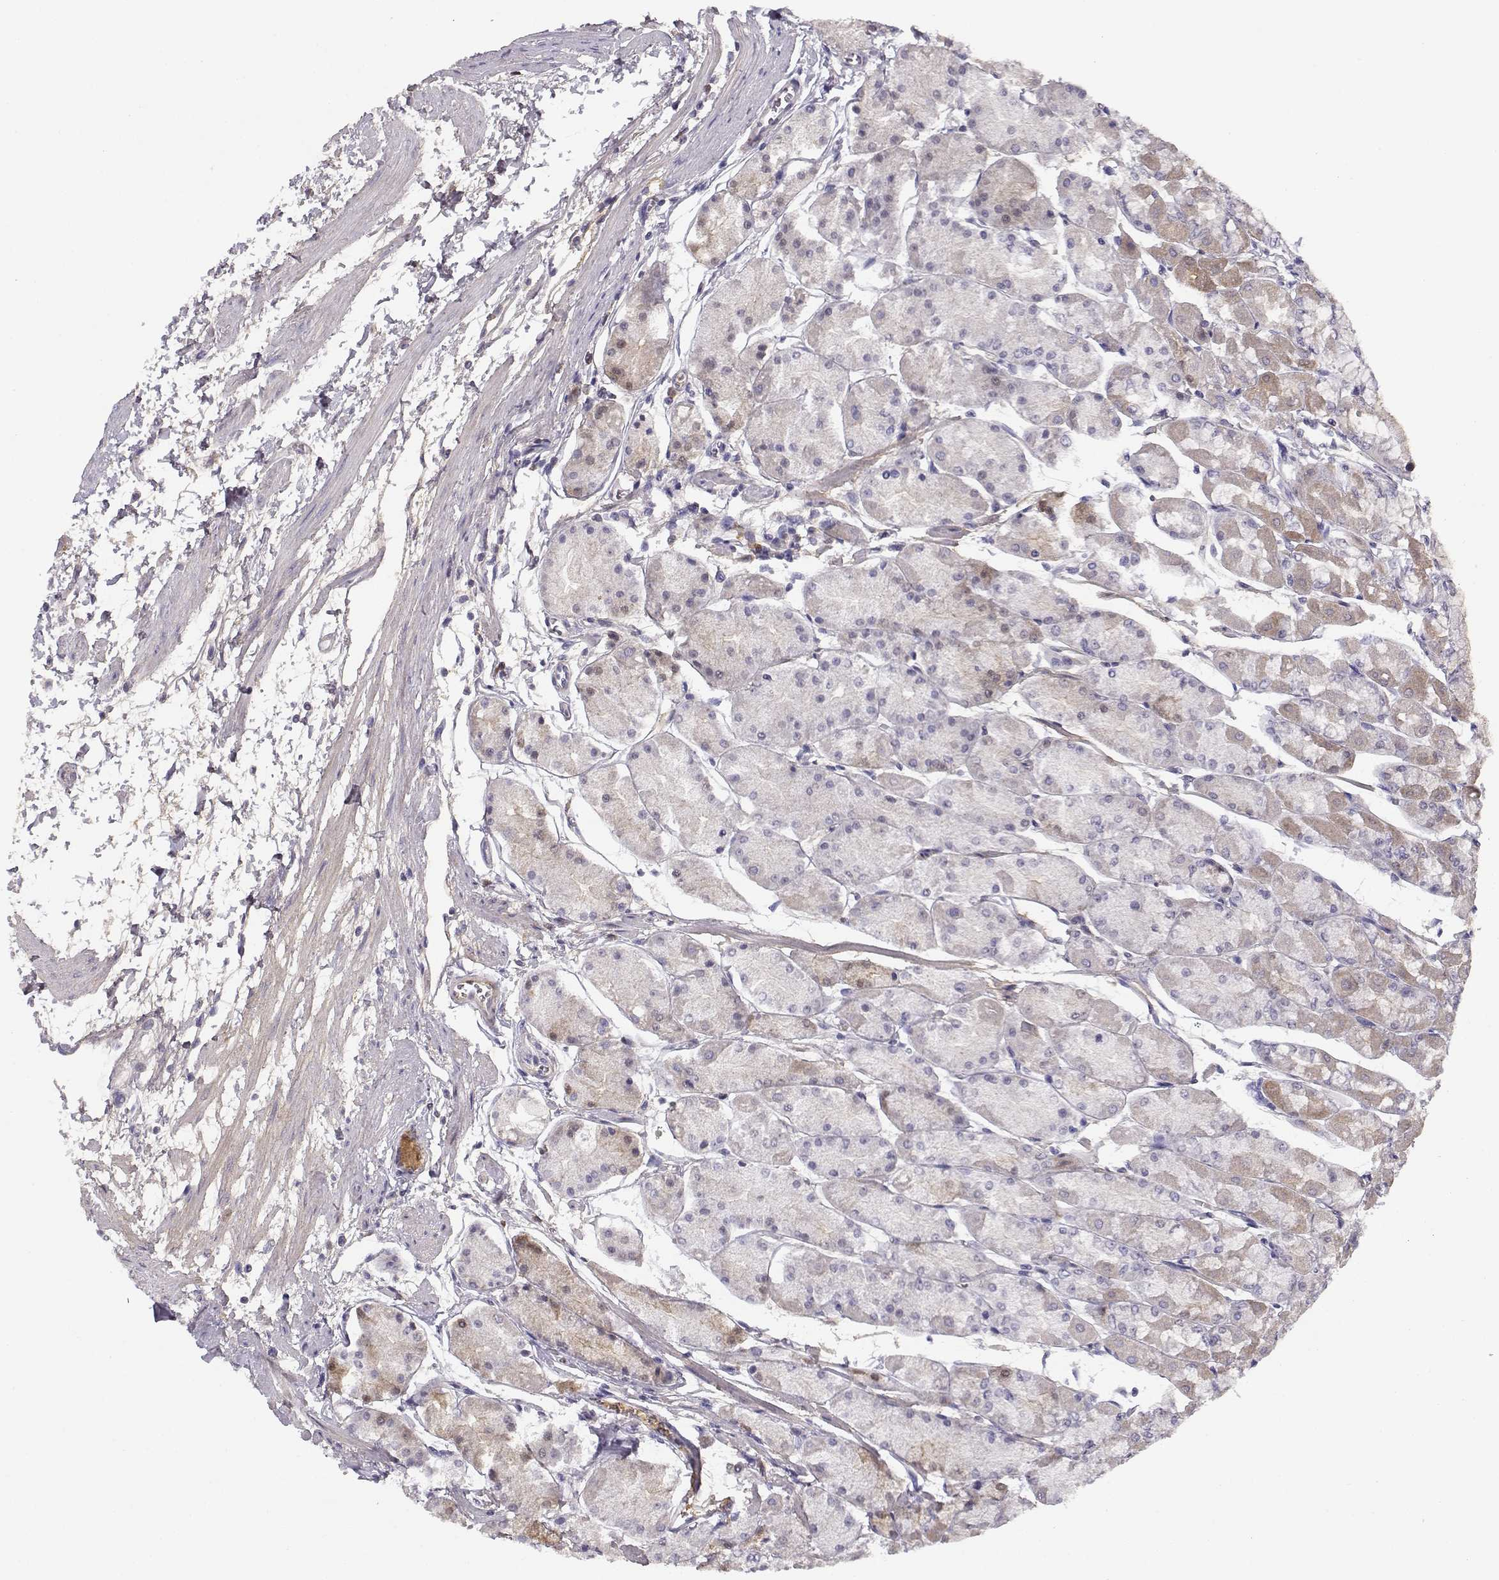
{"staining": {"intensity": "weak", "quantity": "25%-75%", "location": "cytoplasmic/membranous"}, "tissue": "stomach", "cell_type": "Glandular cells", "image_type": "normal", "snomed": [{"axis": "morphology", "description": "Normal tissue, NOS"}, {"axis": "topography", "description": "Stomach, upper"}], "caption": "High-magnification brightfield microscopy of unremarkable stomach stained with DAB (brown) and counterstained with hematoxylin (blue). glandular cells exhibit weak cytoplasmic/membranous staining is identified in approximately25%-75% of cells. The staining was performed using DAB to visualize the protein expression in brown, while the nuclei were stained in blue with hematoxylin (Magnification: 20x).", "gene": "SLCO6A1", "patient": {"sex": "male", "age": 60}}